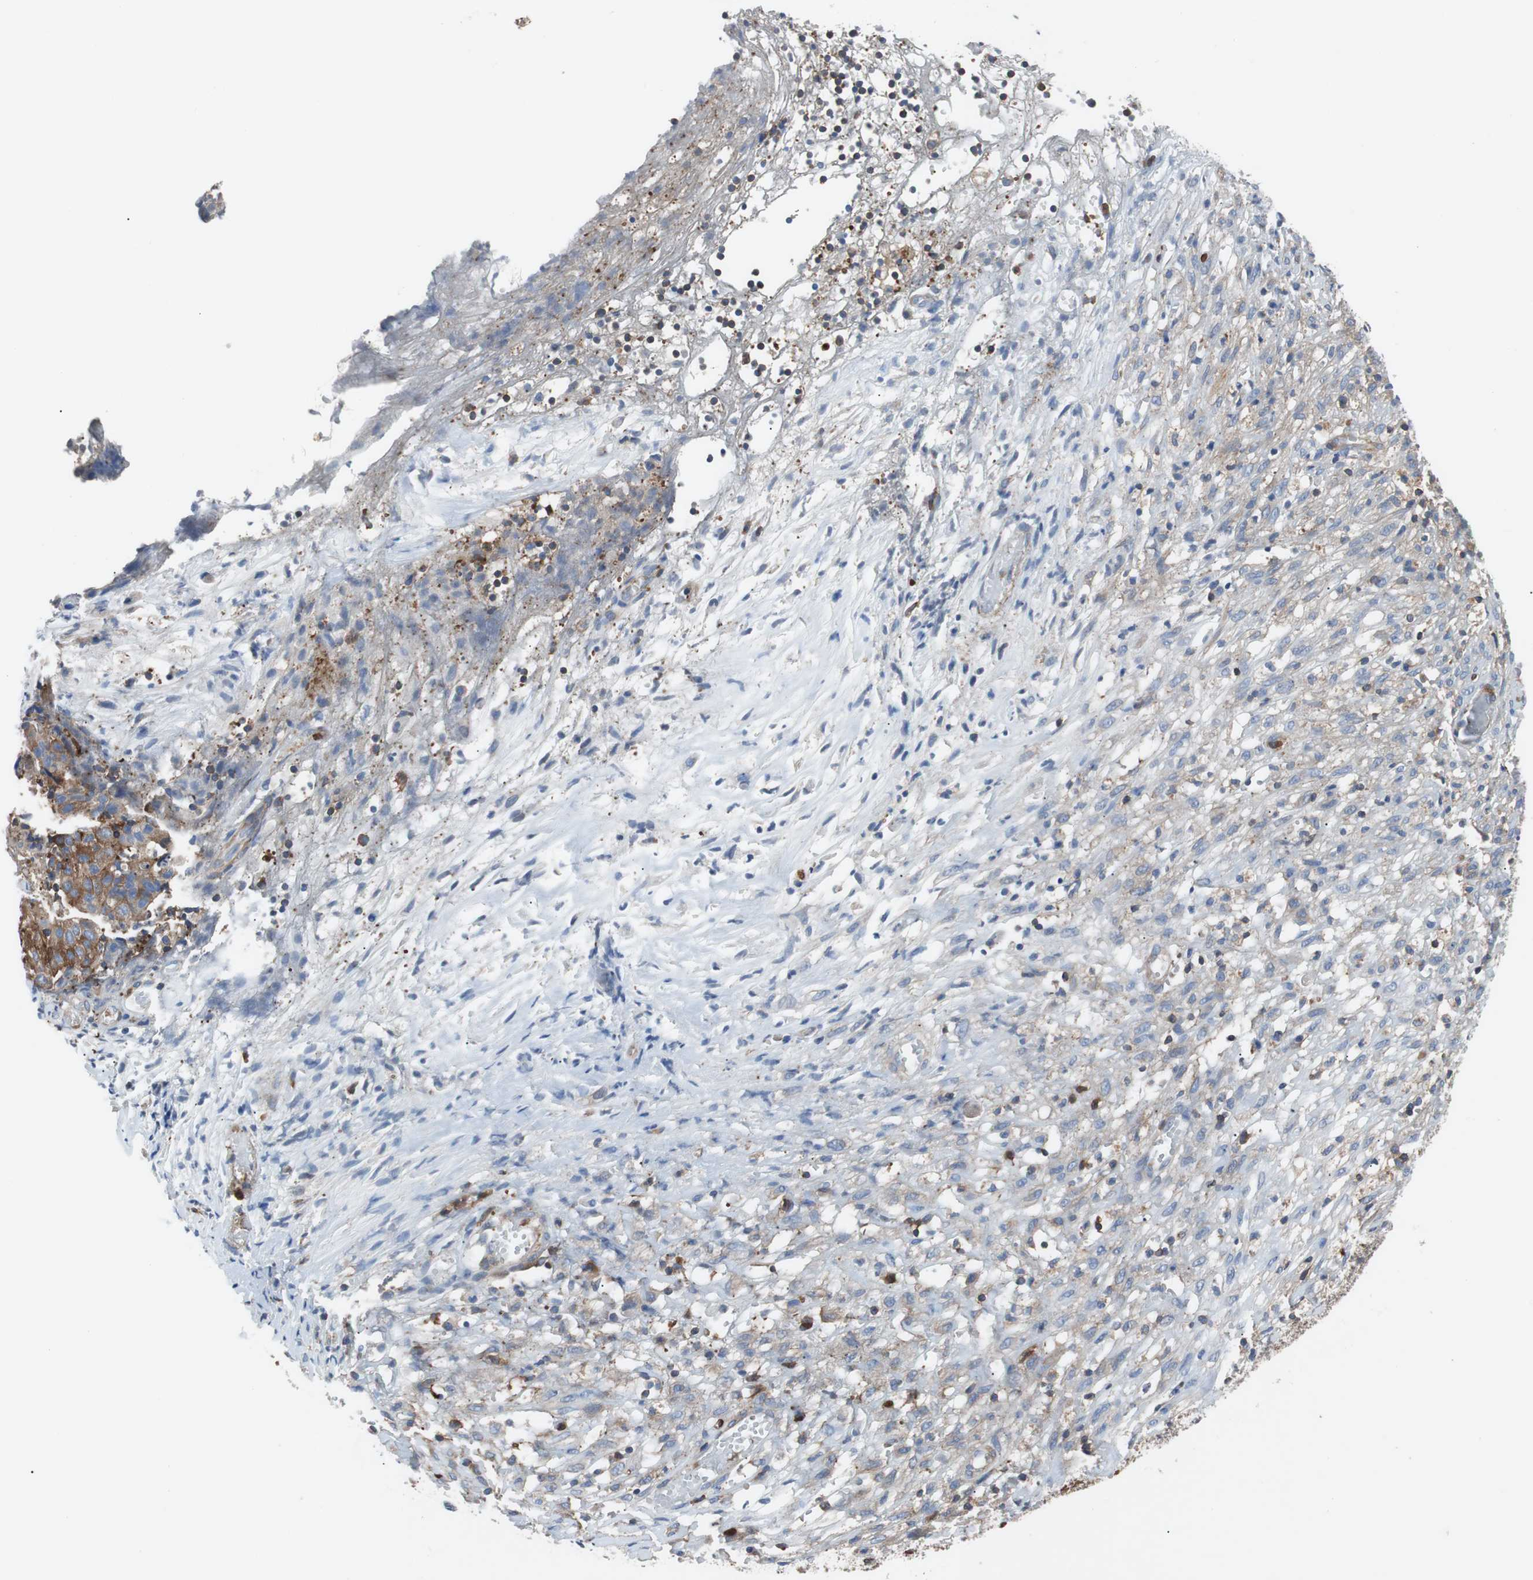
{"staining": {"intensity": "moderate", "quantity": "25%-75%", "location": "cytoplasmic/membranous"}, "tissue": "ovarian cancer", "cell_type": "Tumor cells", "image_type": "cancer", "snomed": [{"axis": "morphology", "description": "Carcinoma, endometroid"}, {"axis": "topography", "description": "Ovary"}], "caption": "Immunohistochemical staining of human endometroid carcinoma (ovarian) reveals moderate cytoplasmic/membranous protein expression in approximately 25%-75% of tumor cells.", "gene": "GYS1", "patient": {"sex": "female", "age": 42}}